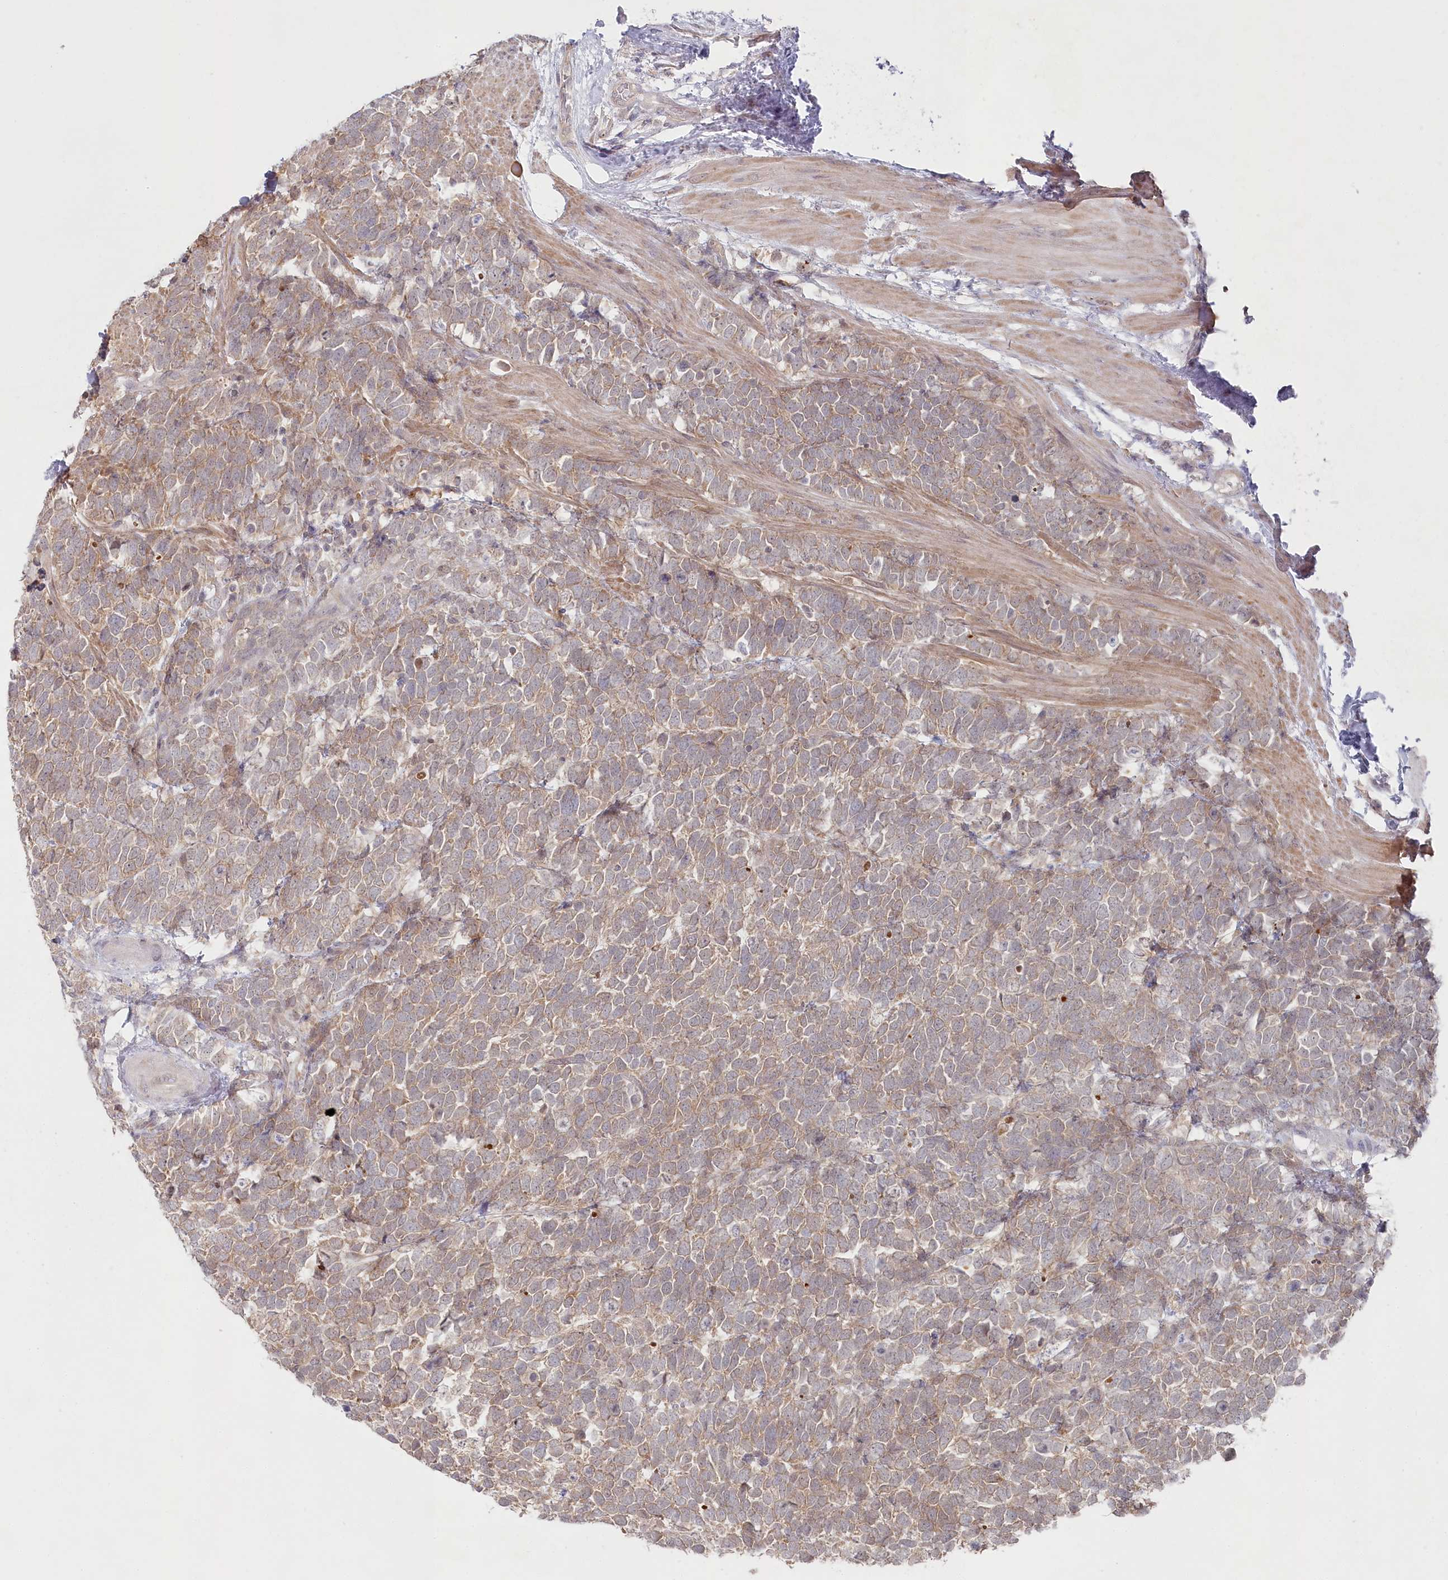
{"staining": {"intensity": "moderate", "quantity": "25%-75%", "location": "cytoplasmic/membranous"}, "tissue": "urothelial cancer", "cell_type": "Tumor cells", "image_type": "cancer", "snomed": [{"axis": "morphology", "description": "Urothelial carcinoma, High grade"}, {"axis": "topography", "description": "Urinary bladder"}], "caption": "This is a micrograph of IHC staining of urothelial cancer, which shows moderate expression in the cytoplasmic/membranous of tumor cells.", "gene": "AAMDC", "patient": {"sex": "female", "age": 82}}